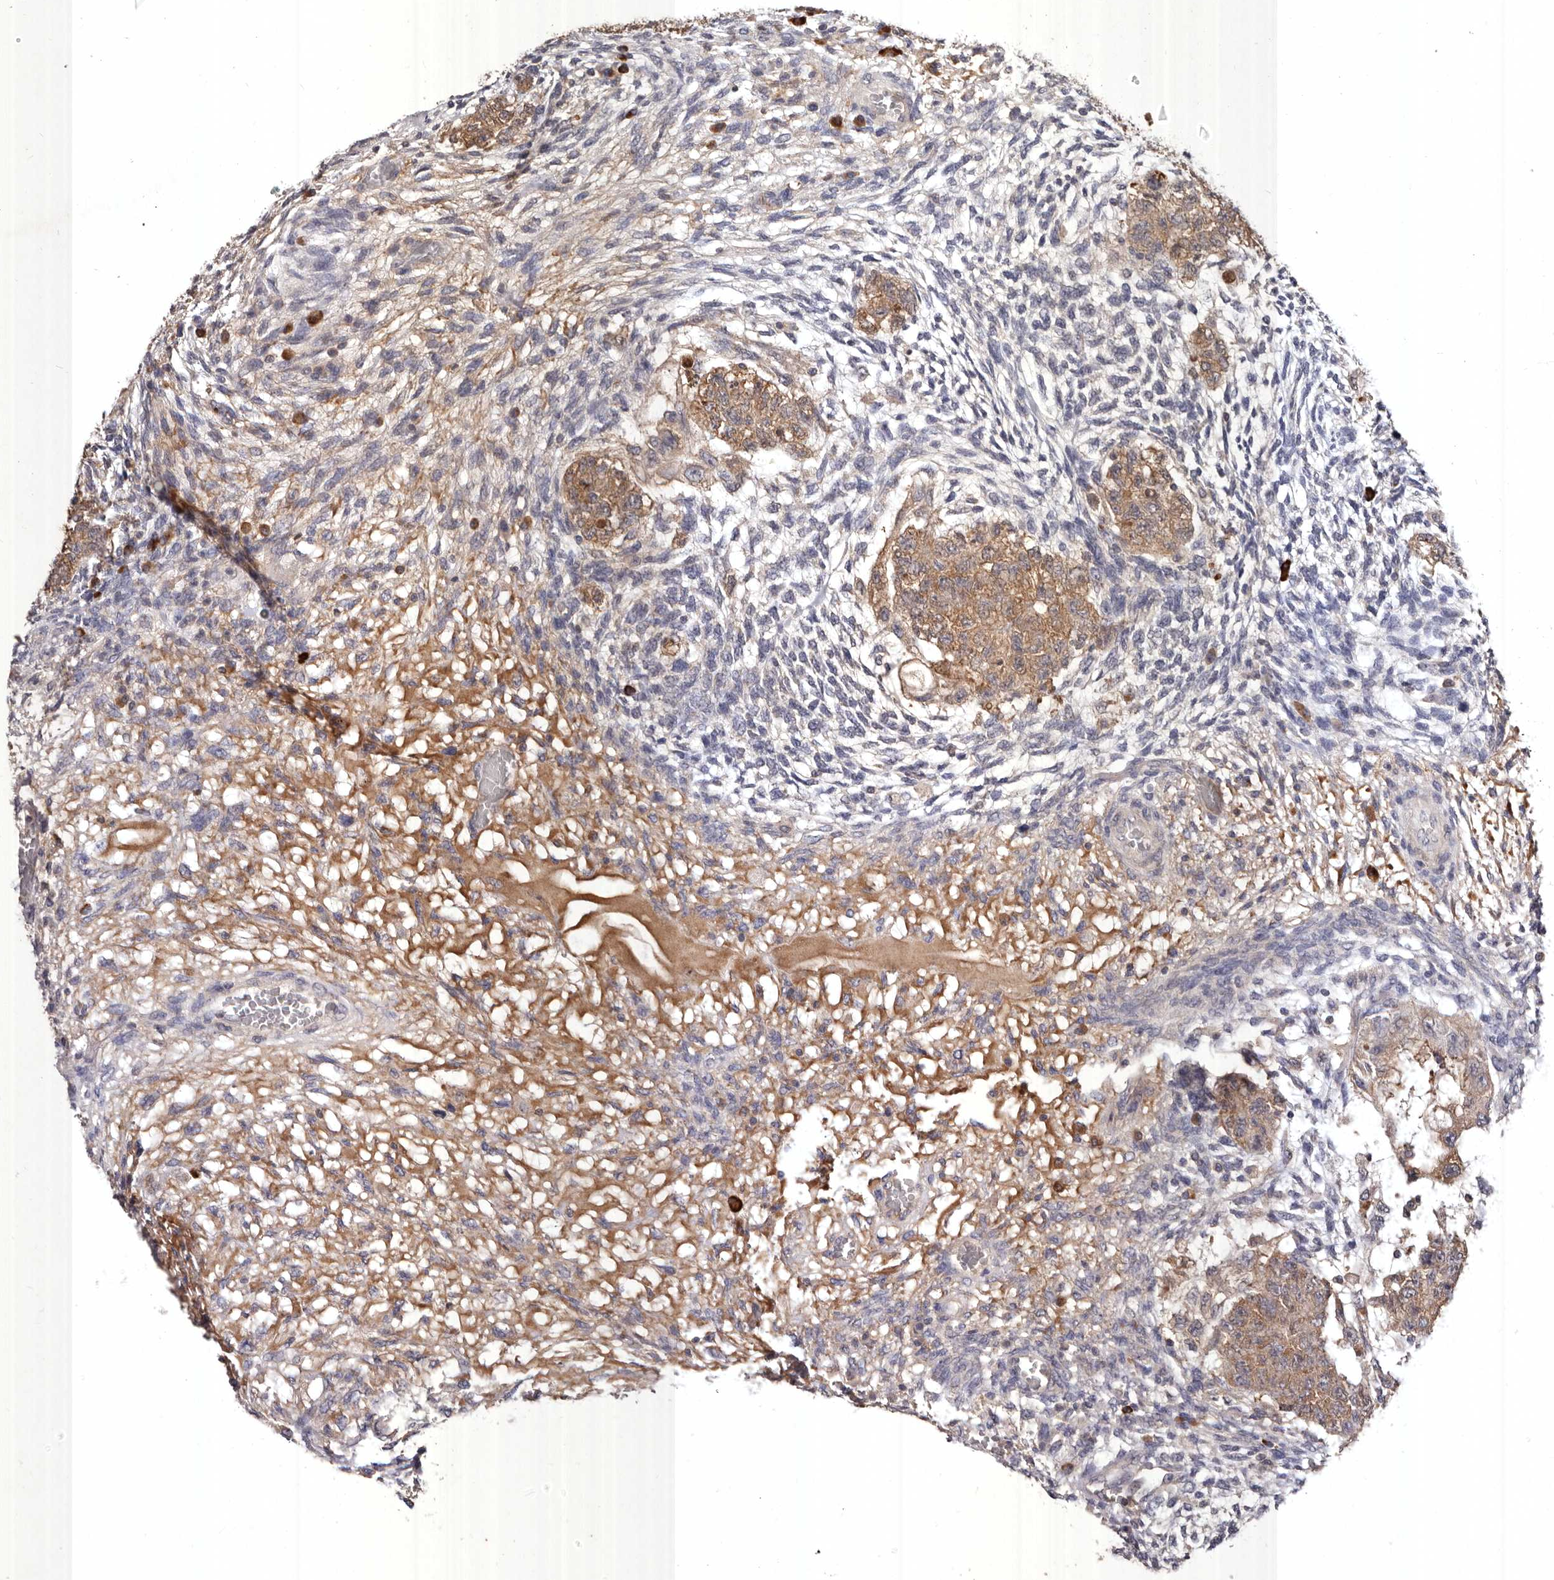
{"staining": {"intensity": "moderate", "quantity": ">75%", "location": "cytoplasmic/membranous"}, "tissue": "testis cancer", "cell_type": "Tumor cells", "image_type": "cancer", "snomed": [{"axis": "morphology", "description": "Normal tissue, NOS"}, {"axis": "morphology", "description": "Carcinoma, Embryonal, NOS"}, {"axis": "topography", "description": "Testis"}], "caption": "The immunohistochemical stain highlights moderate cytoplasmic/membranous positivity in tumor cells of testis cancer (embryonal carcinoma) tissue.", "gene": "EDEM1", "patient": {"sex": "male", "age": 36}}